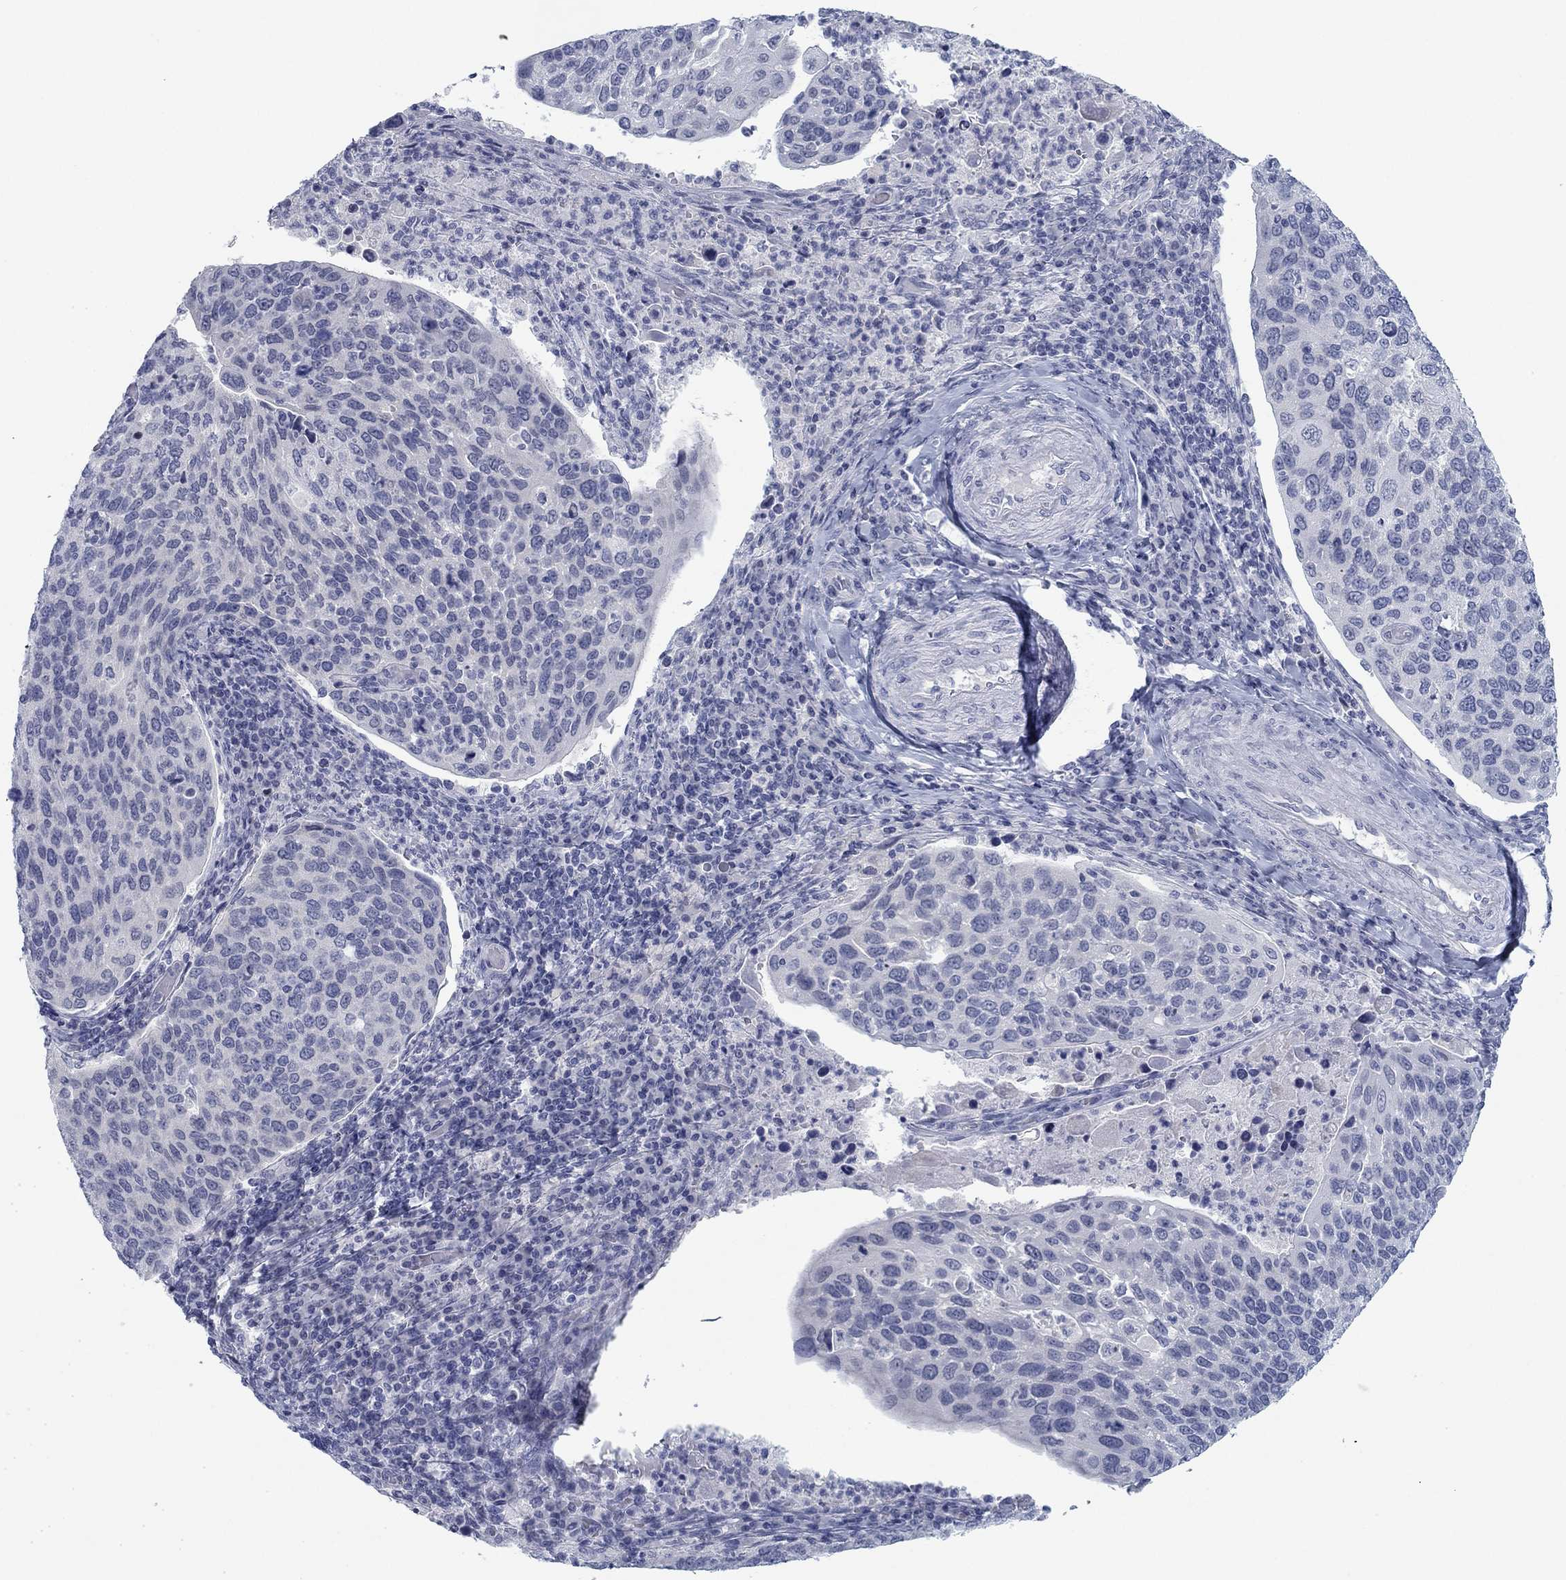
{"staining": {"intensity": "negative", "quantity": "none", "location": "none"}, "tissue": "cervical cancer", "cell_type": "Tumor cells", "image_type": "cancer", "snomed": [{"axis": "morphology", "description": "Squamous cell carcinoma, NOS"}, {"axis": "topography", "description": "Cervix"}], "caption": "Tumor cells show no significant expression in squamous cell carcinoma (cervical).", "gene": "DNAL1", "patient": {"sex": "female", "age": 54}}